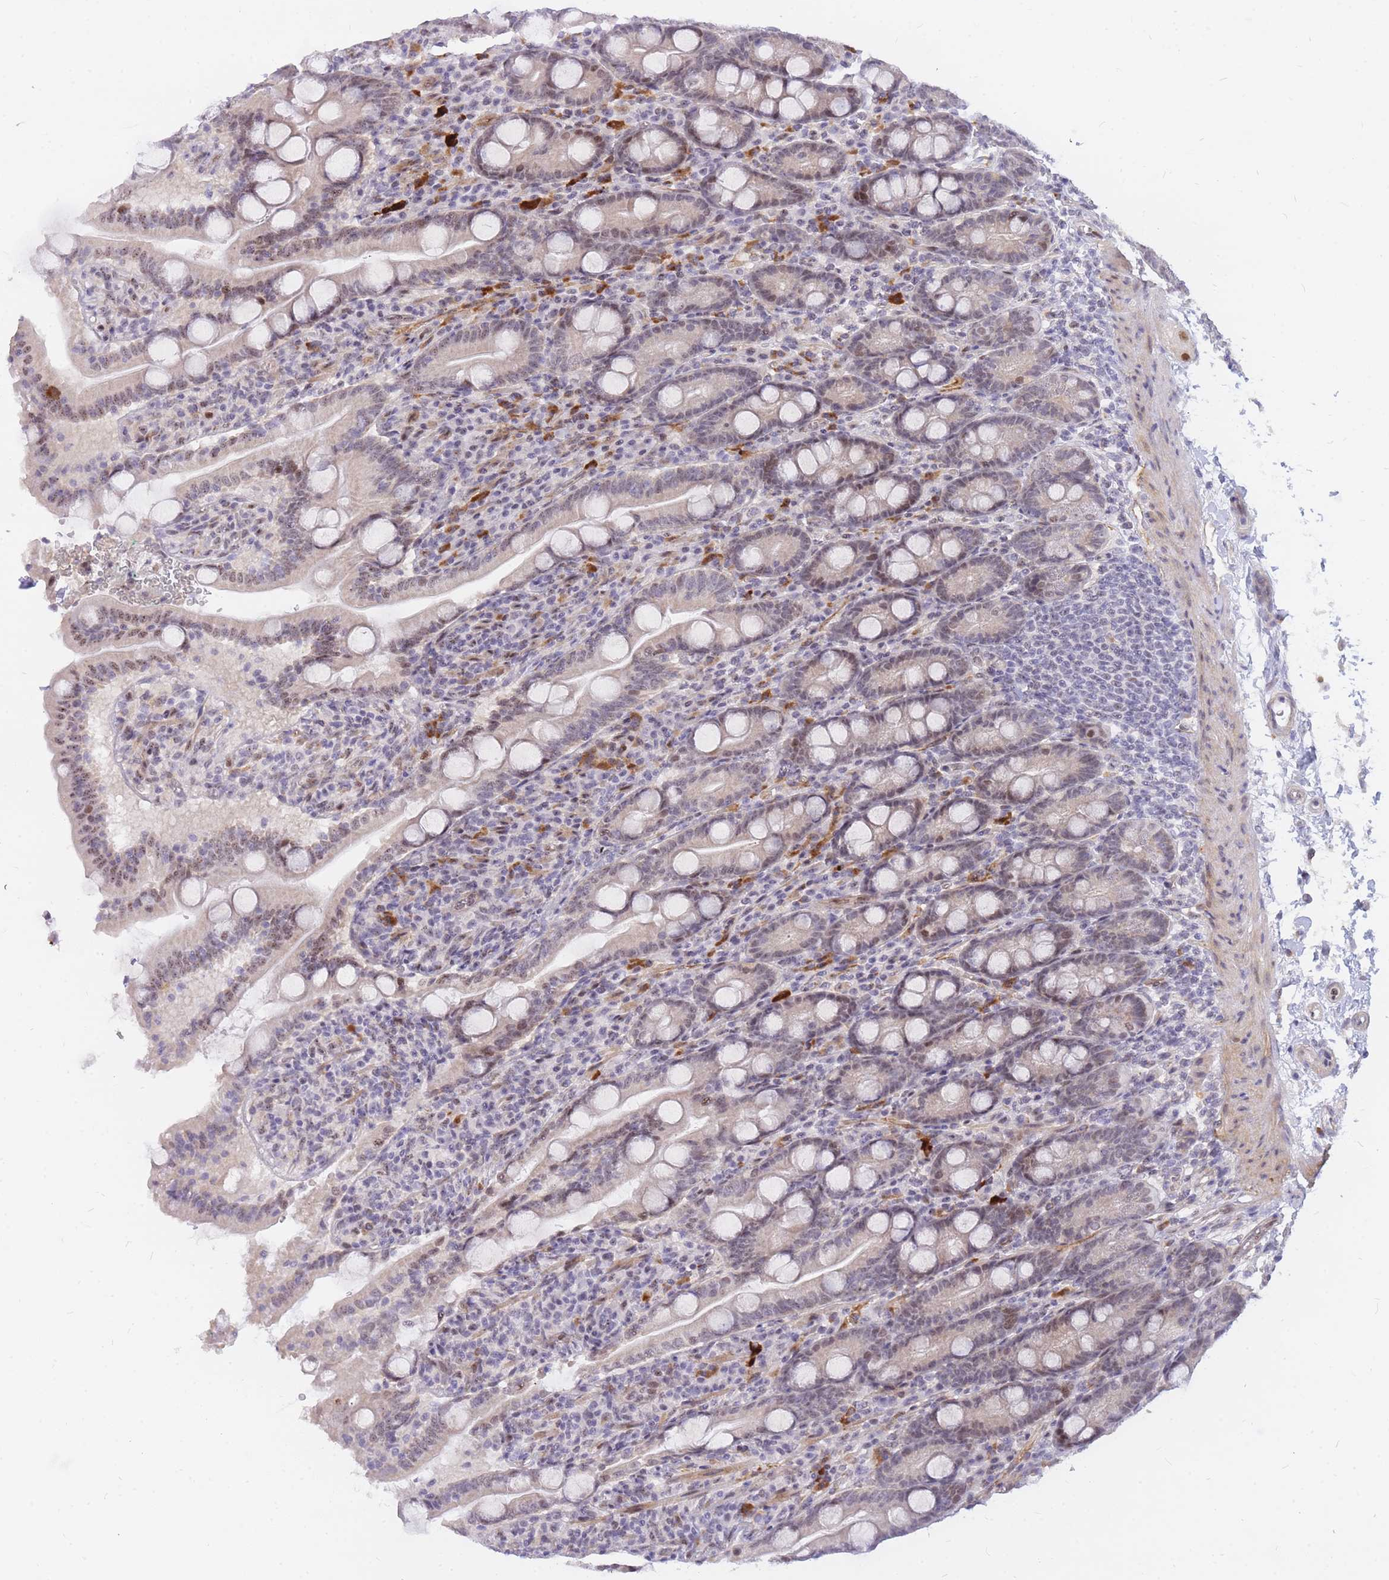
{"staining": {"intensity": "moderate", "quantity": "25%-75%", "location": "nuclear"}, "tissue": "duodenum", "cell_type": "Glandular cells", "image_type": "normal", "snomed": [{"axis": "morphology", "description": "Normal tissue, NOS"}, {"axis": "topography", "description": "Duodenum"}], "caption": "Immunohistochemical staining of unremarkable duodenum displays moderate nuclear protein staining in about 25%-75% of glandular cells.", "gene": "TLE2", "patient": {"sex": "male", "age": 35}}